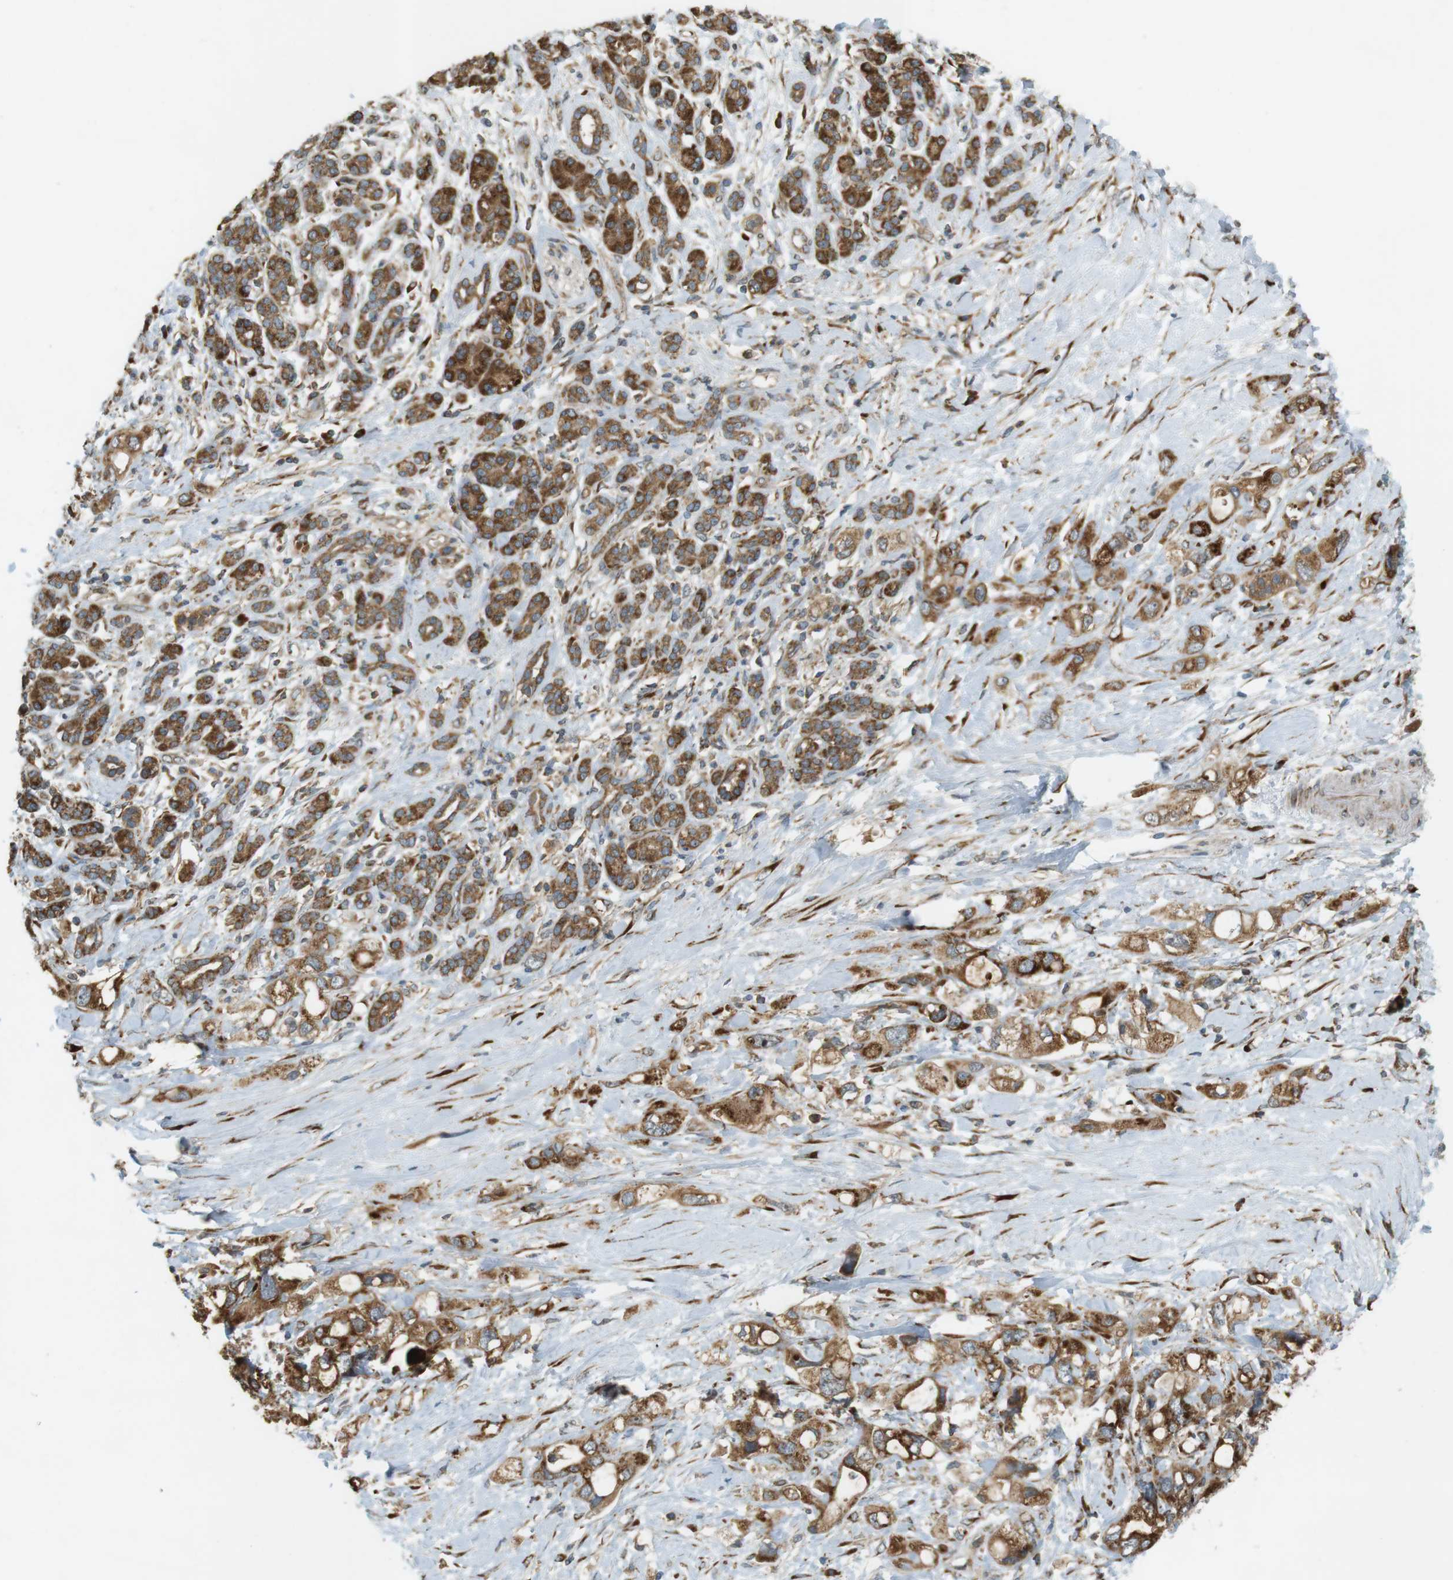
{"staining": {"intensity": "moderate", "quantity": ">75%", "location": "cytoplasmic/membranous"}, "tissue": "pancreatic cancer", "cell_type": "Tumor cells", "image_type": "cancer", "snomed": [{"axis": "morphology", "description": "Adenocarcinoma, NOS"}, {"axis": "topography", "description": "Pancreas"}], "caption": "This is an image of immunohistochemistry staining of pancreatic cancer (adenocarcinoma), which shows moderate positivity in the cytoplasmic/membranous of tumor cells.", "gene": "SLC41A1", "patient": {"sex": "female", "age": 73}}